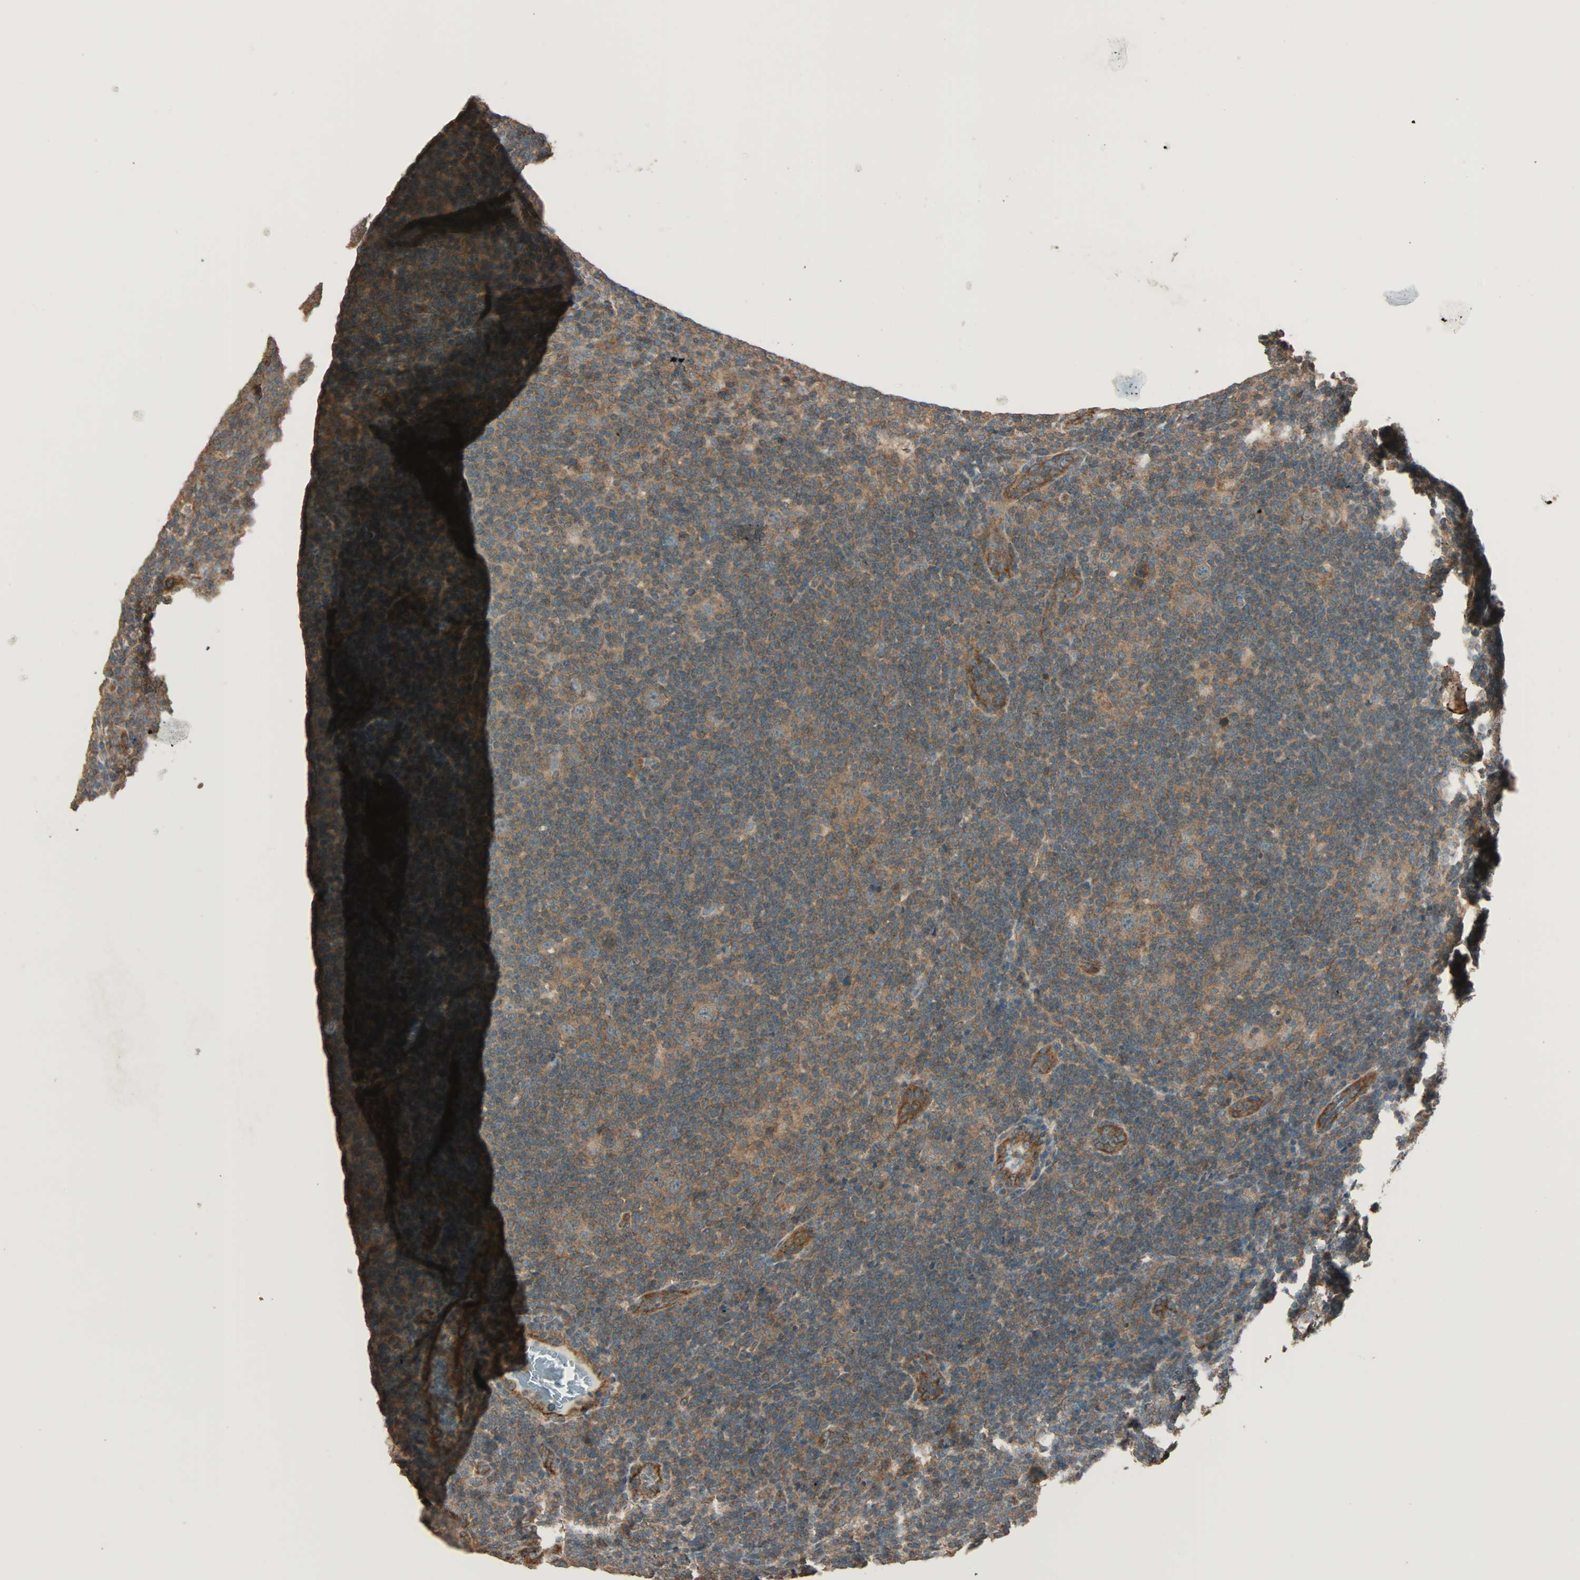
{"staining": {"intensity": "moderate", "quantity": ">75%", "location": "cytoplasmic/membranous"}, "tissue": "lymphoma", "cell_type": "Tumor cells", "image_type": "cancer", "snomed": [{"axis": "morphology", "description": "Hodgkin's disease, NOS"}, {"axis": "topography", "description": "Lymph node"}], "caption": "This is an image of IHC staining of lymphoma, which shows moderate positivity in the cytoplasmic/membranous of tumor cells.", "gene": "MAP3K21", "patient": {"sex": "female", "age": 57}}